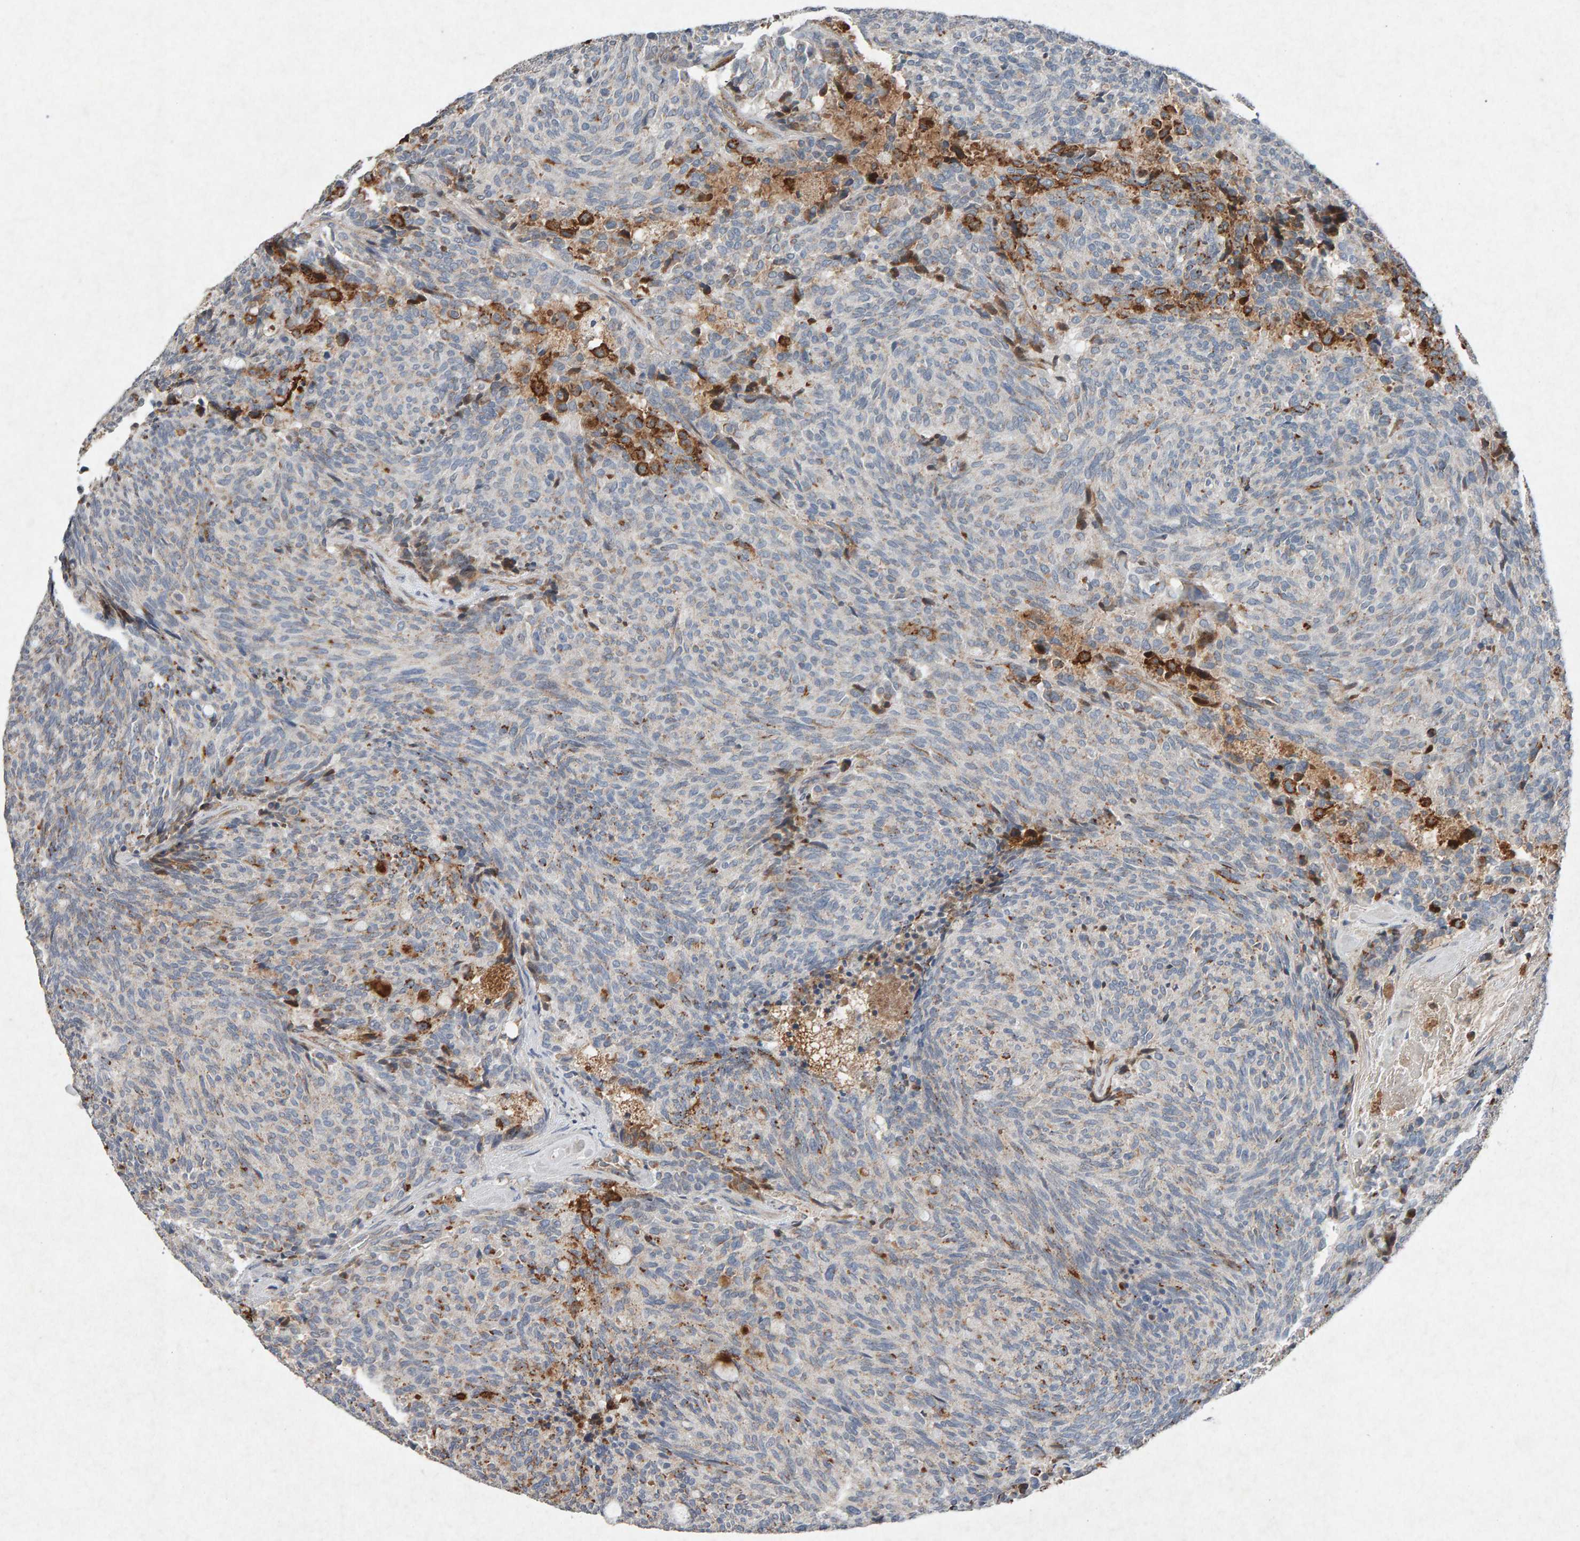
{"staining": {"intensity": "negative", "quantity": "none", "location": "none"}, "tissue": "carcinoid", "cell_type": "Tumor cells", "image_type": "cancer", "snomed": [{"axis": "morphology", "description": "Carcinoid, malignant, NOS"}, {"axis": "topography", "description": "Pancreas"}], "caption": "An immunohistochemistry image of carcinoid is shown. There is no staining in tumor cells of carcinoid. (DAB (3,3'-diaminobenzidine) IHC with hematoxylin counter stain).", "gene": "PTPRM", "patient": {"sex": "female", "age": 54}}